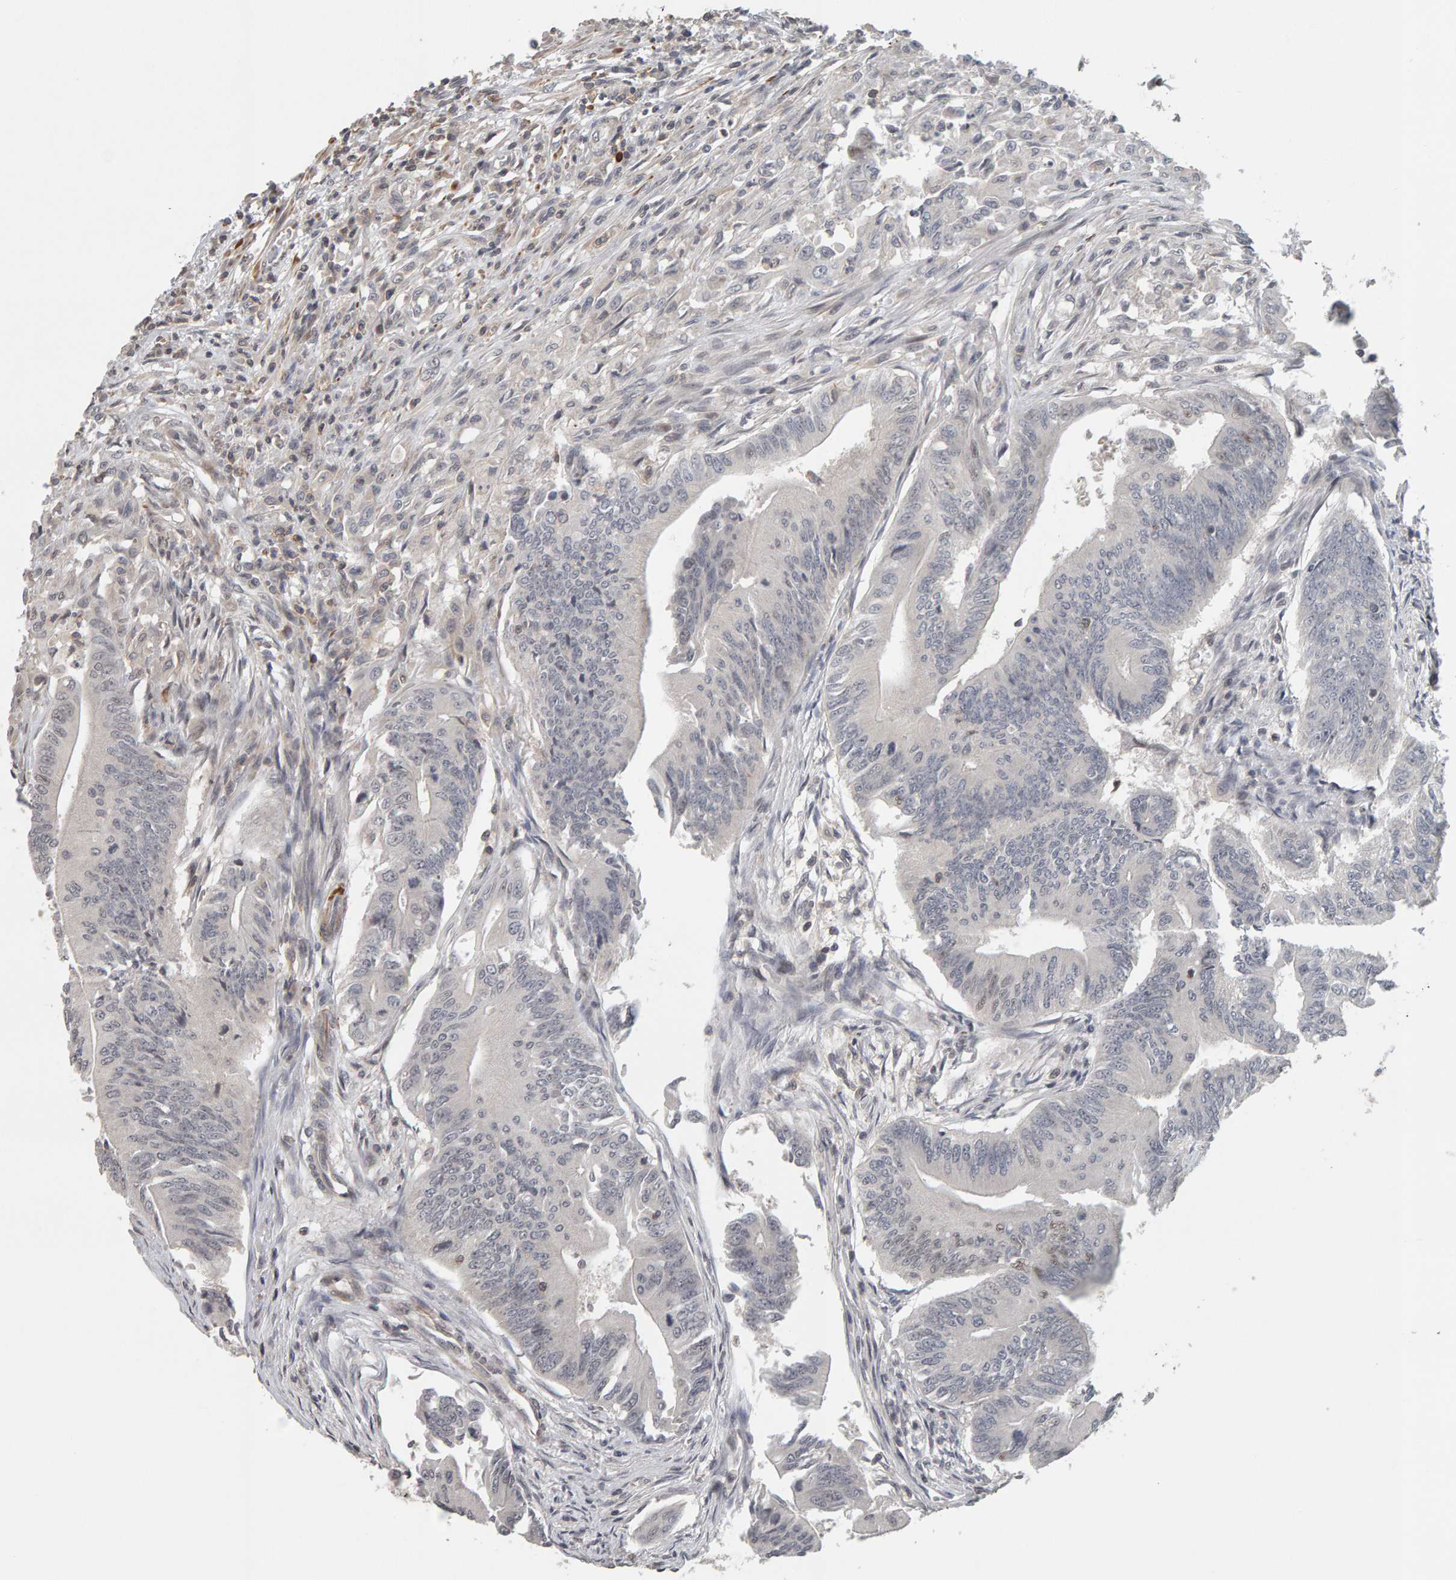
{"staining": {"intensity": "negative", "quantity": "none", "location": "none"}, "tissue": "colorectal cancer", "cell_type": "Tumor cells", "image_type": "cancer", "snomed": [{"axis": "morphology", "description": "Adenoma, NOS"}, {"axis": "morphology", "description": "Adenocarcinoma, NOS"}, {"axis": "topography", "description": "Colon"}], "caption": "This histopathology image is of adenocarcinoma (colorectal) stained with IHC to label a protein in brown with the nuclei are counter-stained blue. There is no staining in tumor cells.", "gene": "TEFM", "patient": {"sex": "male", "age": 79}}